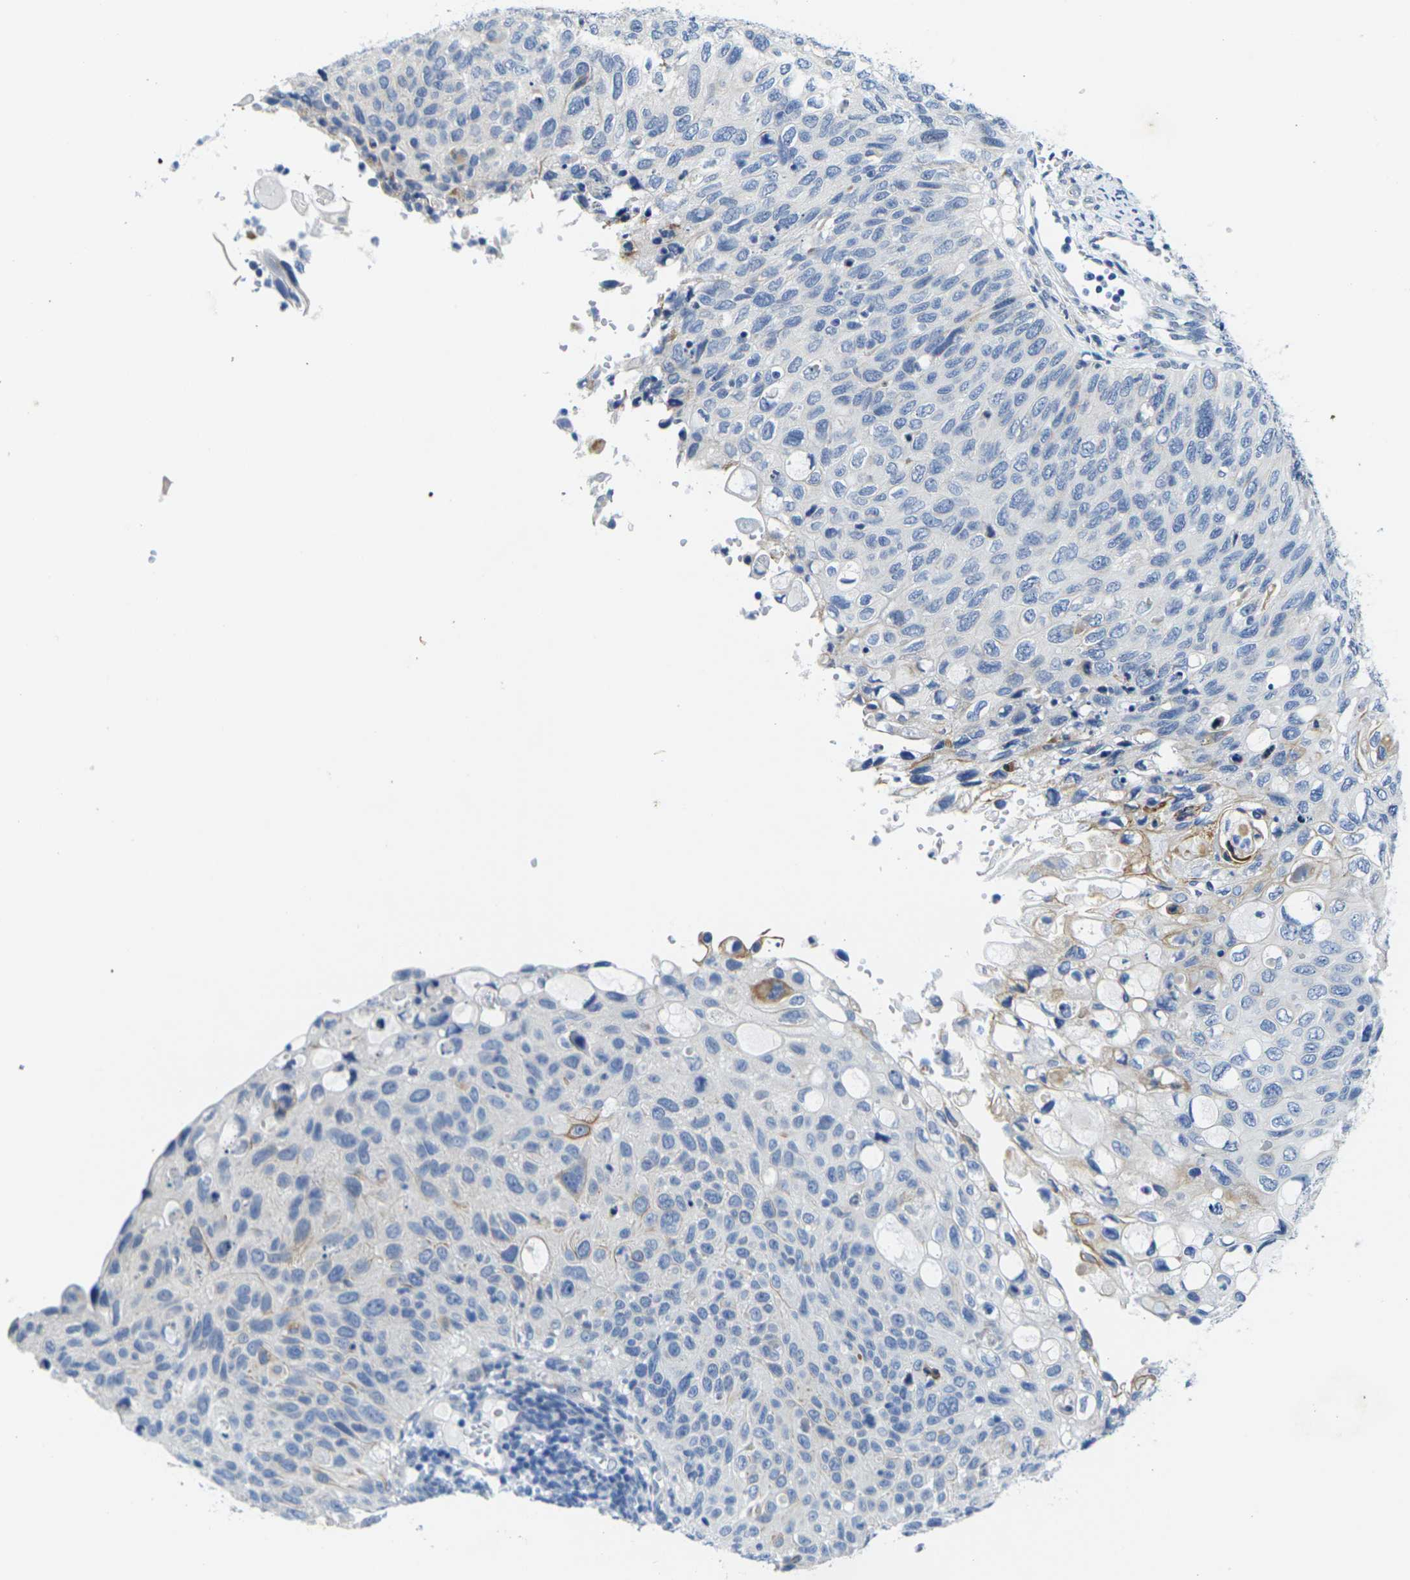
{"staining": {"intensity": "negative", "quantity": "none", "location": "none"}, "tissue": "cervical cancer", "cell_type": "Tumor cells", "image_type": "cancer", "snomed": [{"axis": "morphology", "description": "Squamous cell carcinoma, NOS"}, {"axis": "topography", "description": "Cervix"}], "caption": "DAB immunohistochemical staining of human cervical cancer (squamous cell carcinoma) shows no significant staining in tumor cells. (IHC, brightfield microscopy, high magnification).", "gene": "CRK", "patient": {"sex": "female", "age": 70}}